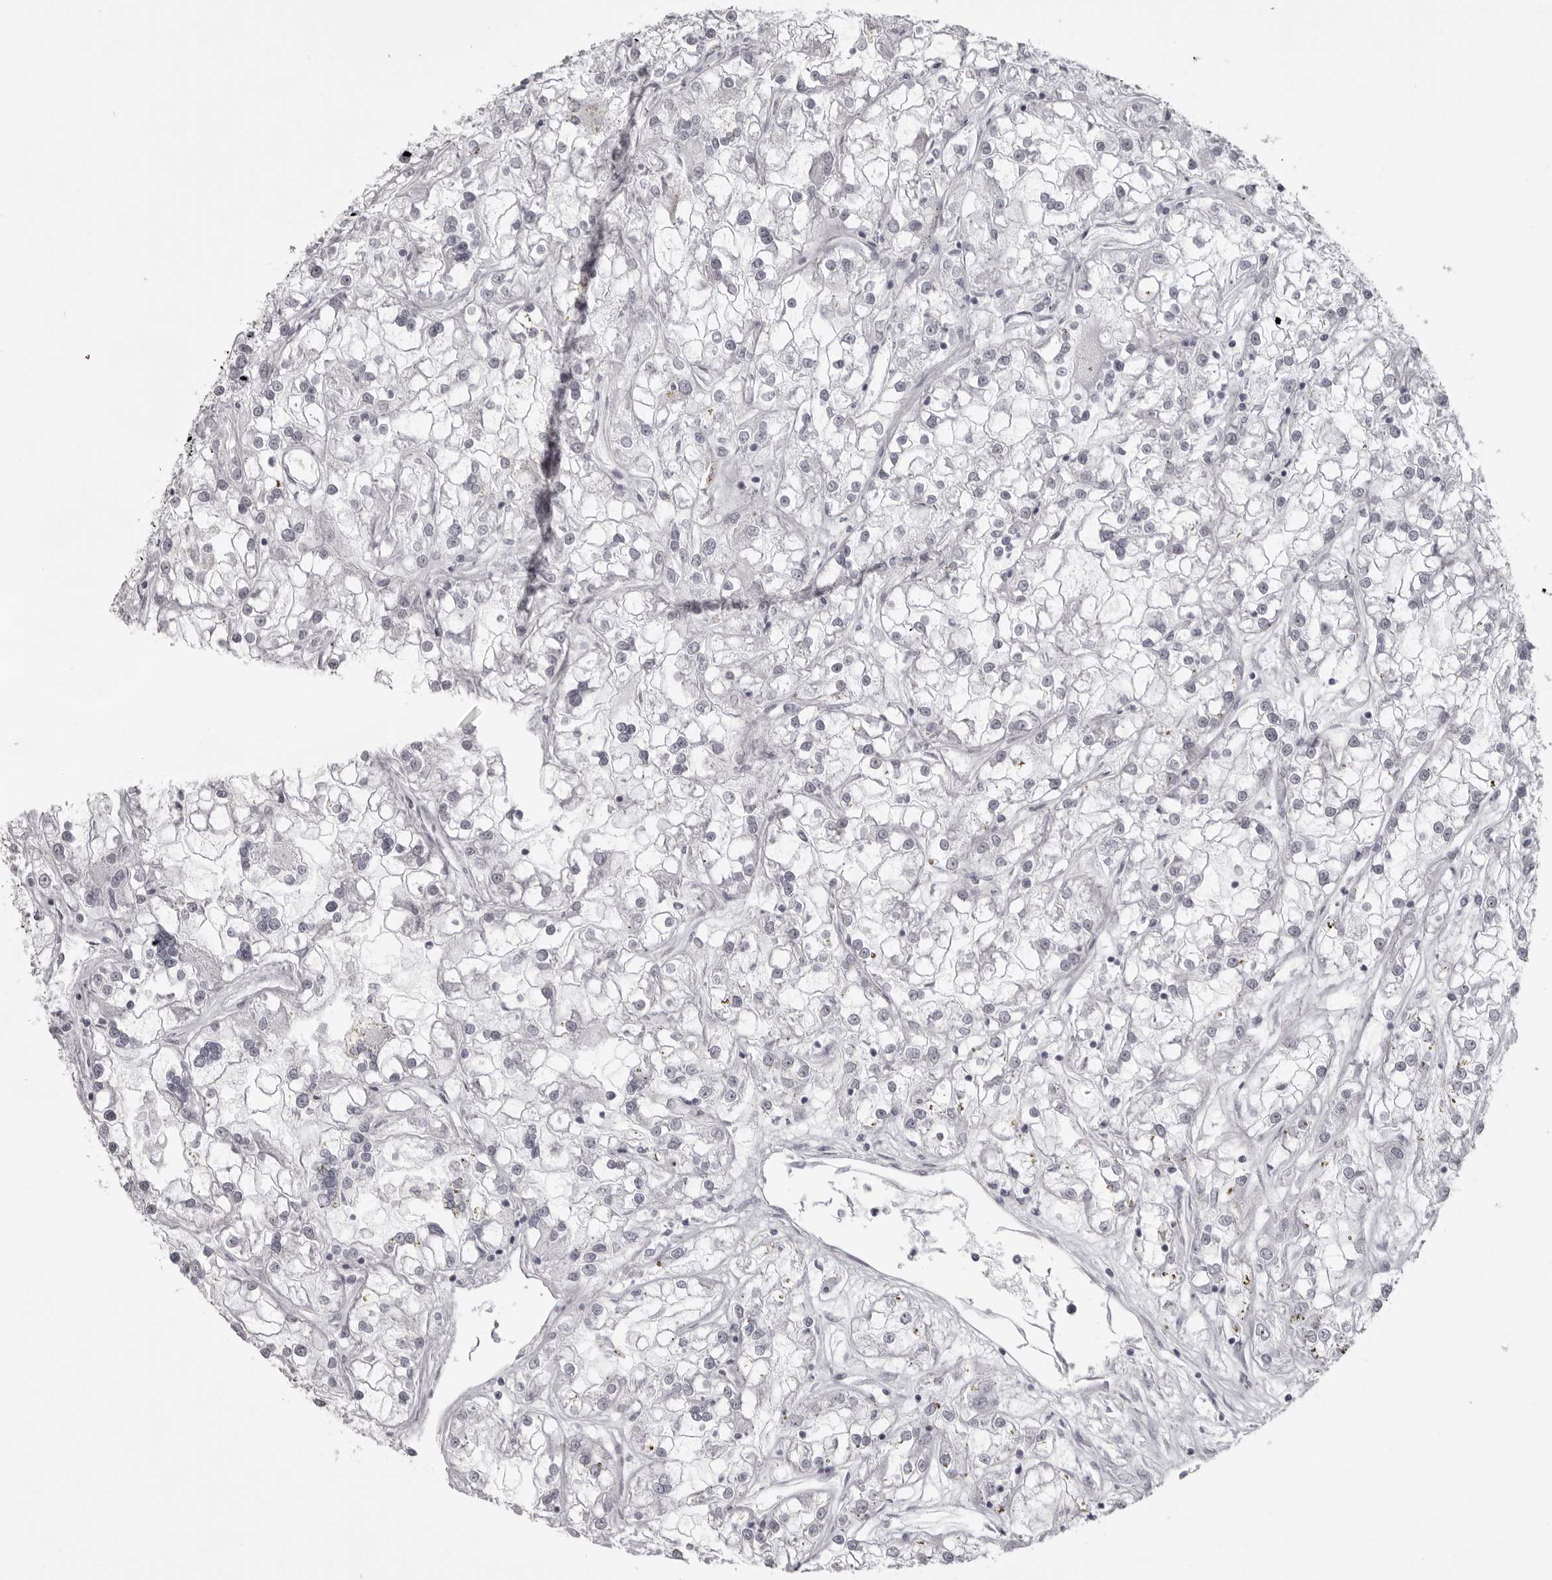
{"staining": {"intensity": "negative", "quantity": "none", "location": "none"}, "tissue": "renal cancer", "cell_type": "Tumor cells", "image_type": "cancer", "snomed": [{"axis": "morphology", "description": "Adenocarcinoma, NOS"}, {"axis": "topography", "description": "Kidney"}], "caption": "Immunohistochemistry photomicrograph of neoplastic tissue: renal cancer stained with DAB (3,3'-diaminobenzidine) exhibits no significant protein staining in tumor cells. The staining is performed using DAB brown chromogen with nuclei counter-stained in using hematoxylin.", "gene": "NUDT18", "patient": {"sex": "female", "age": 52}}